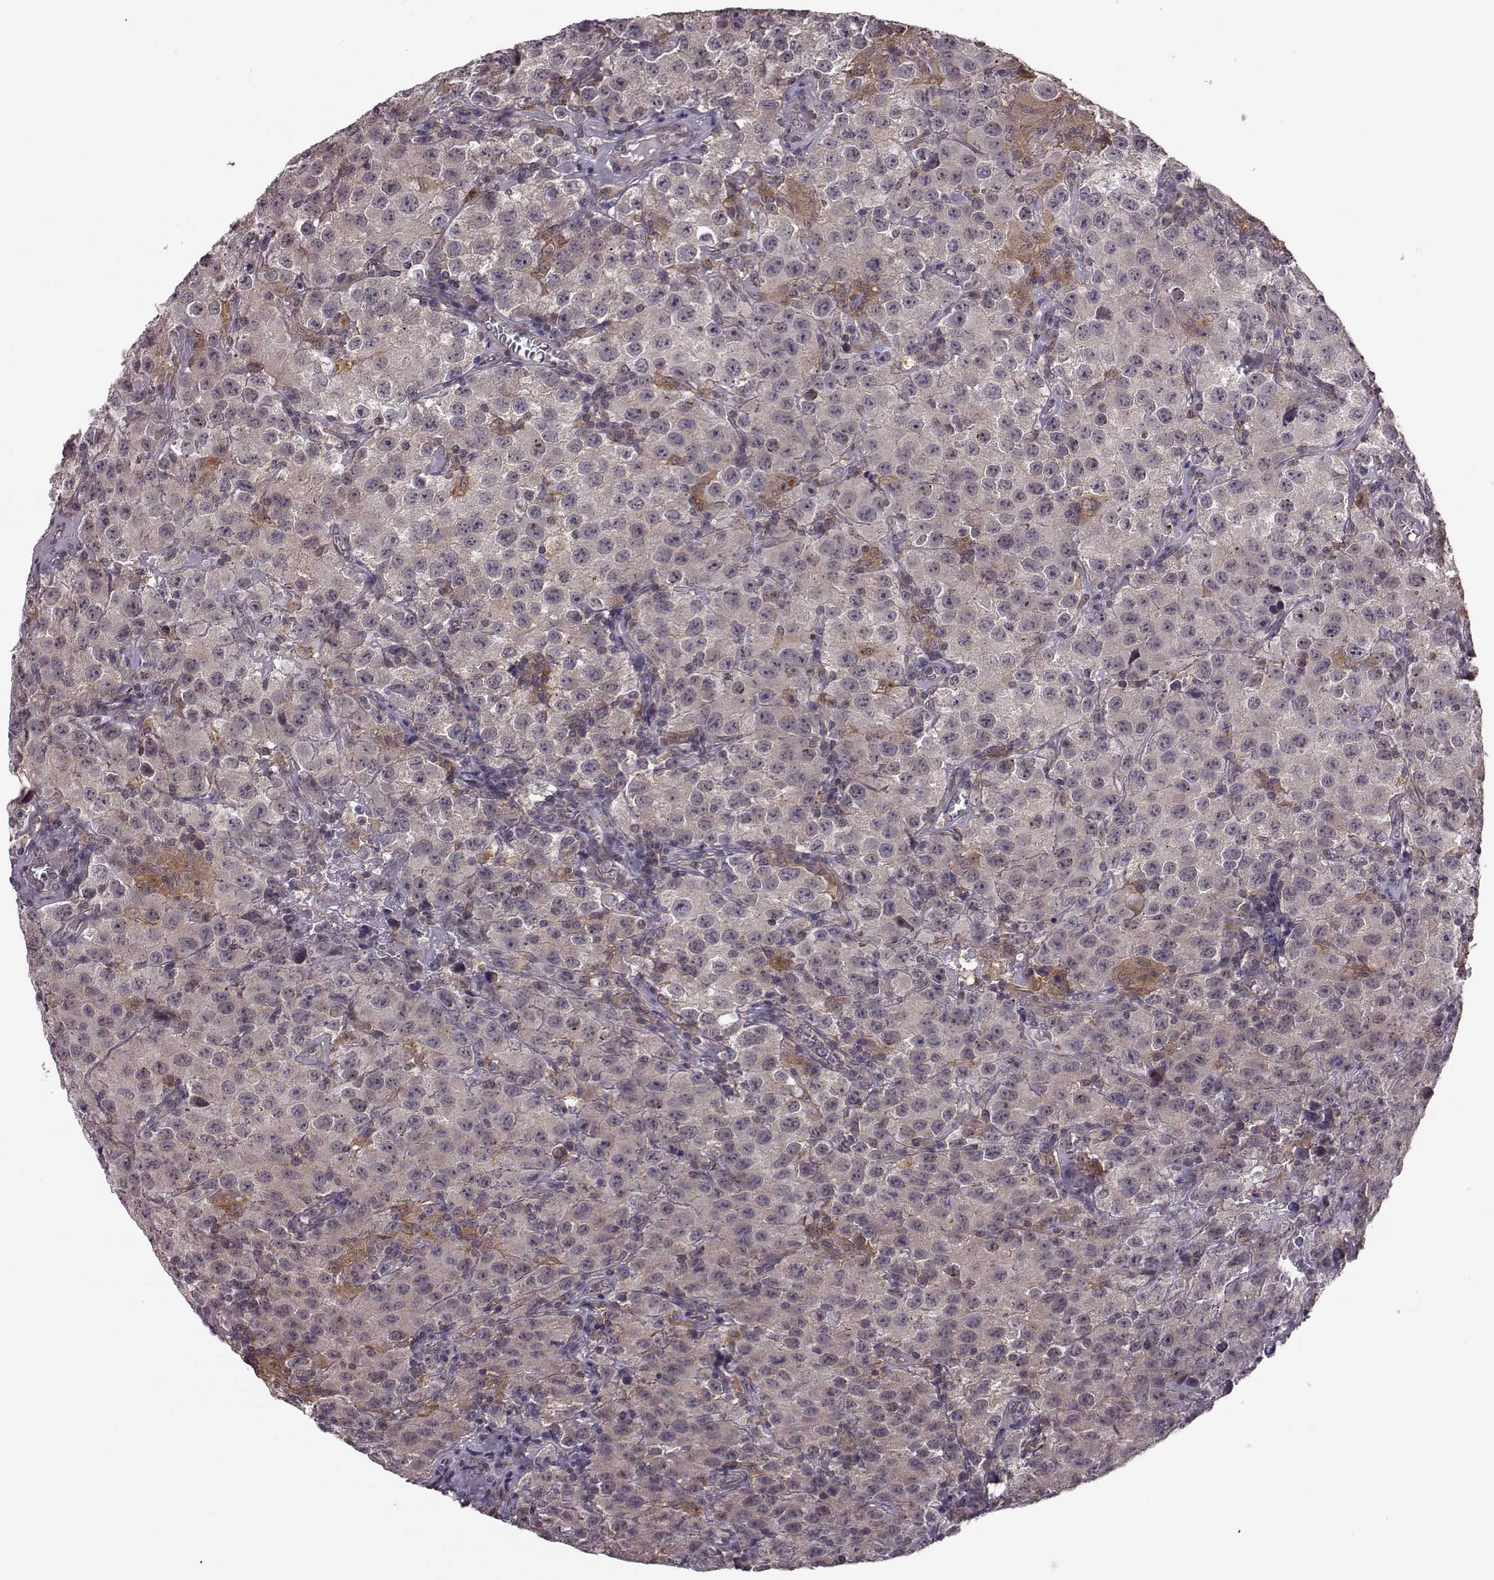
{"staining": {"intensity": "weak", "quantity": ">75%", "location": "cytoplasmic/membranous"}, "tissue": "testis cancer", "cell_type": "Tumor cells", "image_type": "cancer", "snomed": [{"axis": "morphology", "description": "Seminoma, NOS"}, {"axis": "topography", "description": "Testis"}], "caption": "A brown stain highlights weak cytoplasmic/membranous staining of a protein in testis seminoma tumor cells.", "gene": "FNIP2", "patient": {"sex": "male", "age": 52}}